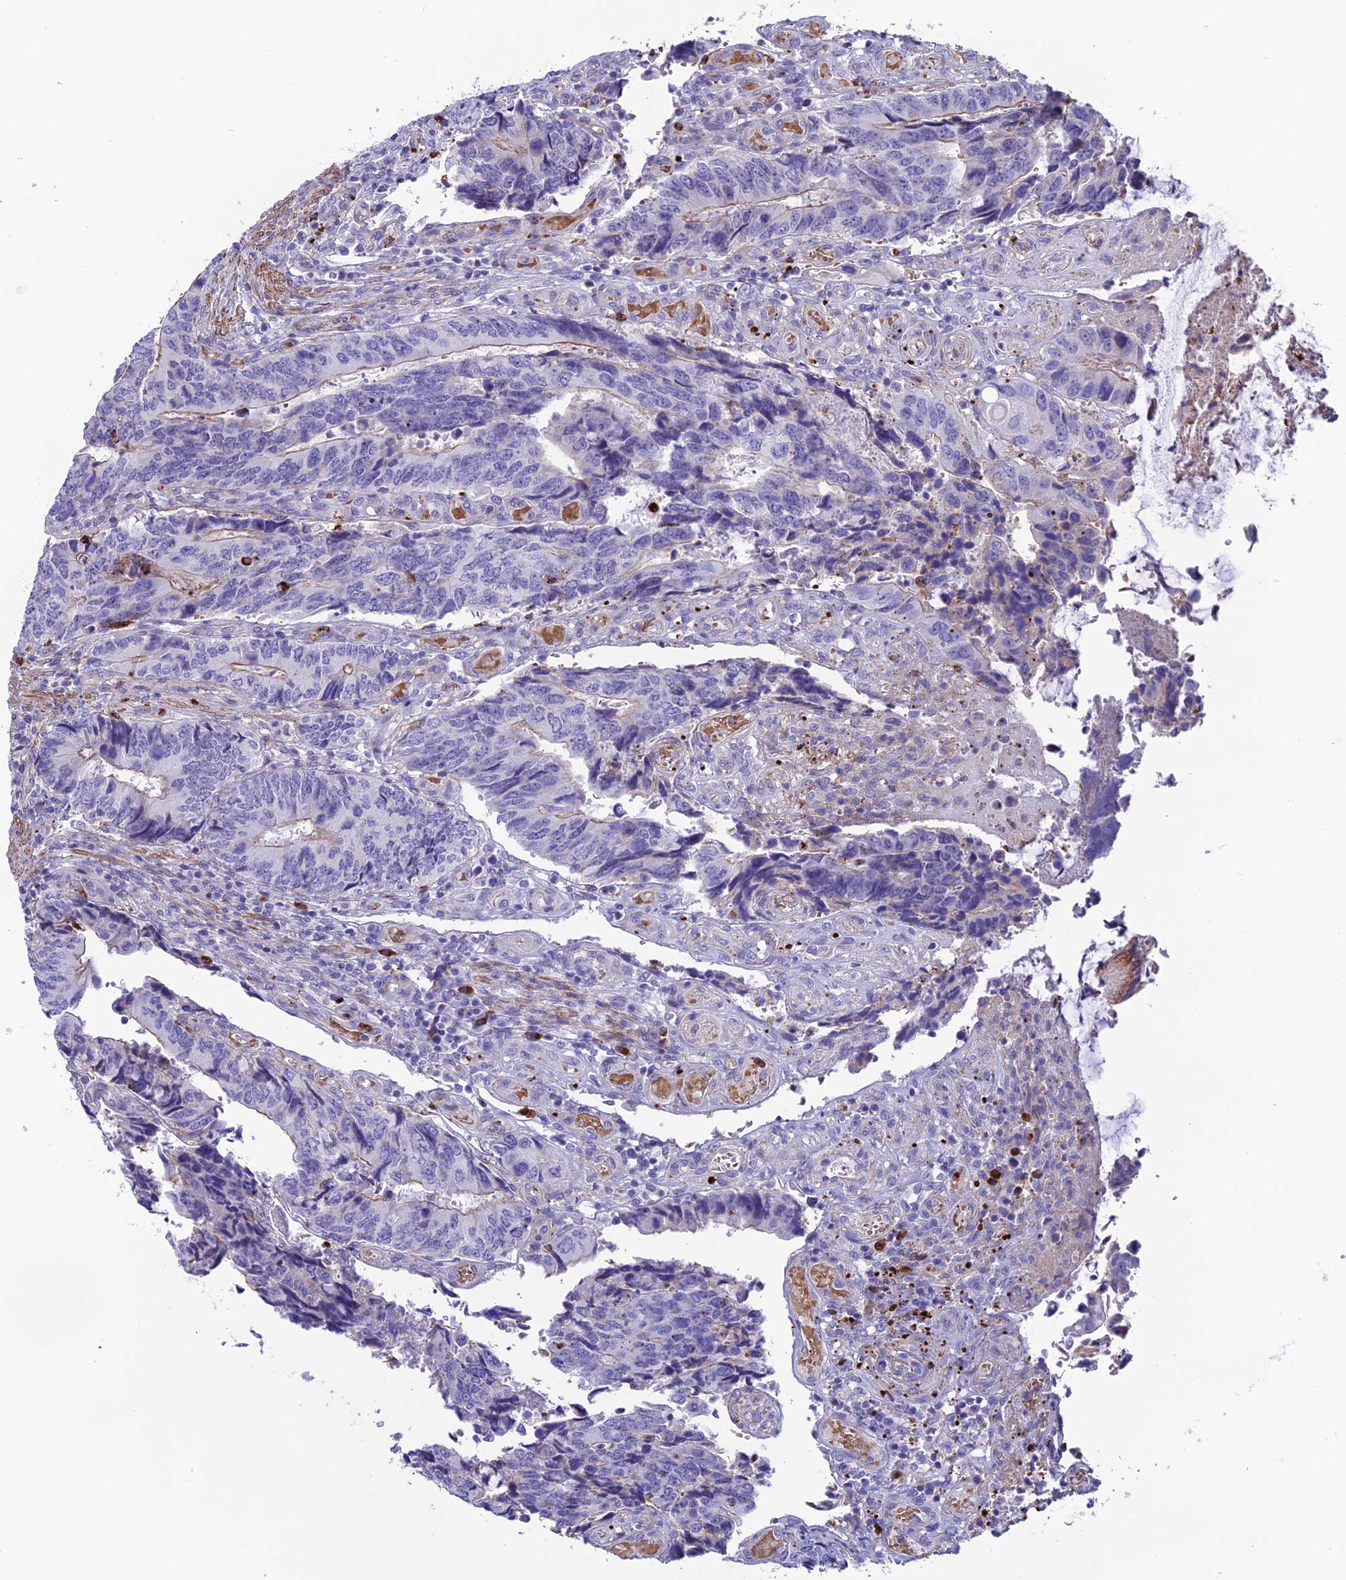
{"staining": {"intensity": "moderate", "quantity": "<25%", "location": "cytoplasmic/membranous"}, "tissue": "colorectal cancer", "cell_type": "Tumor cells", "image_type": "cancer", "snomed": [{"axis": "morphology", "description": "Adenocarcinoma, NOS"}, {"axis": "topography", "description": "Colon"}], "caption": "Immunohistochemical staining of colorectal cancer demonstrates low levels of moderate cytoplasmic/membranous protein staining in approximately <25% of tumor cells.", "gene": "COL6A6", "patient": {"sex": "male", "age": 87}}